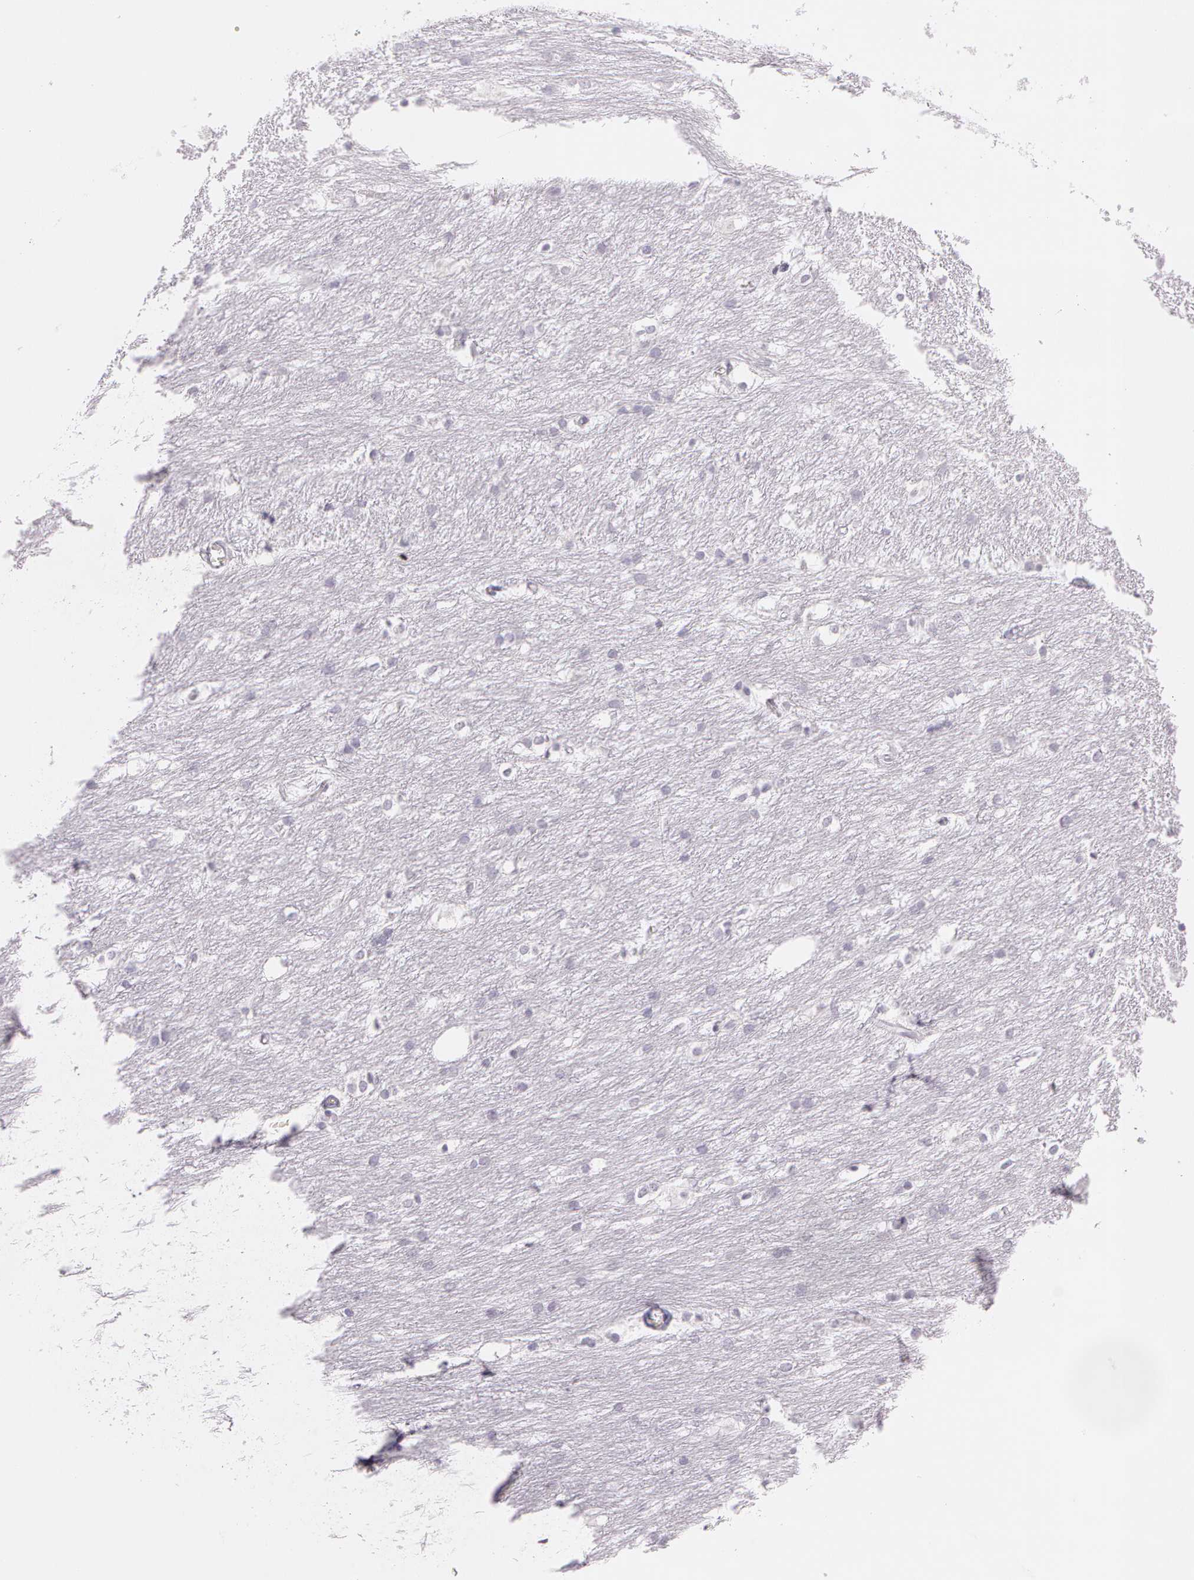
{"staining": {"intensity": "negative", "quantity": "none", "location": "none"}, "tissue": "caudate", "cell_type": "Glial cells", "image_type": "normal", "snomed": [{"axis": "morphology", "description": "Normal tissue, NOS"}, {"axis": "topography", "description": "Lateral ventricle wall"}], "caption": "An IHC histopathology image of unremarkable caudate is shown. There is no staining in glial cells of caudate.", "gene": "OTC", "patient": {"sex": "female", "age": 19}}